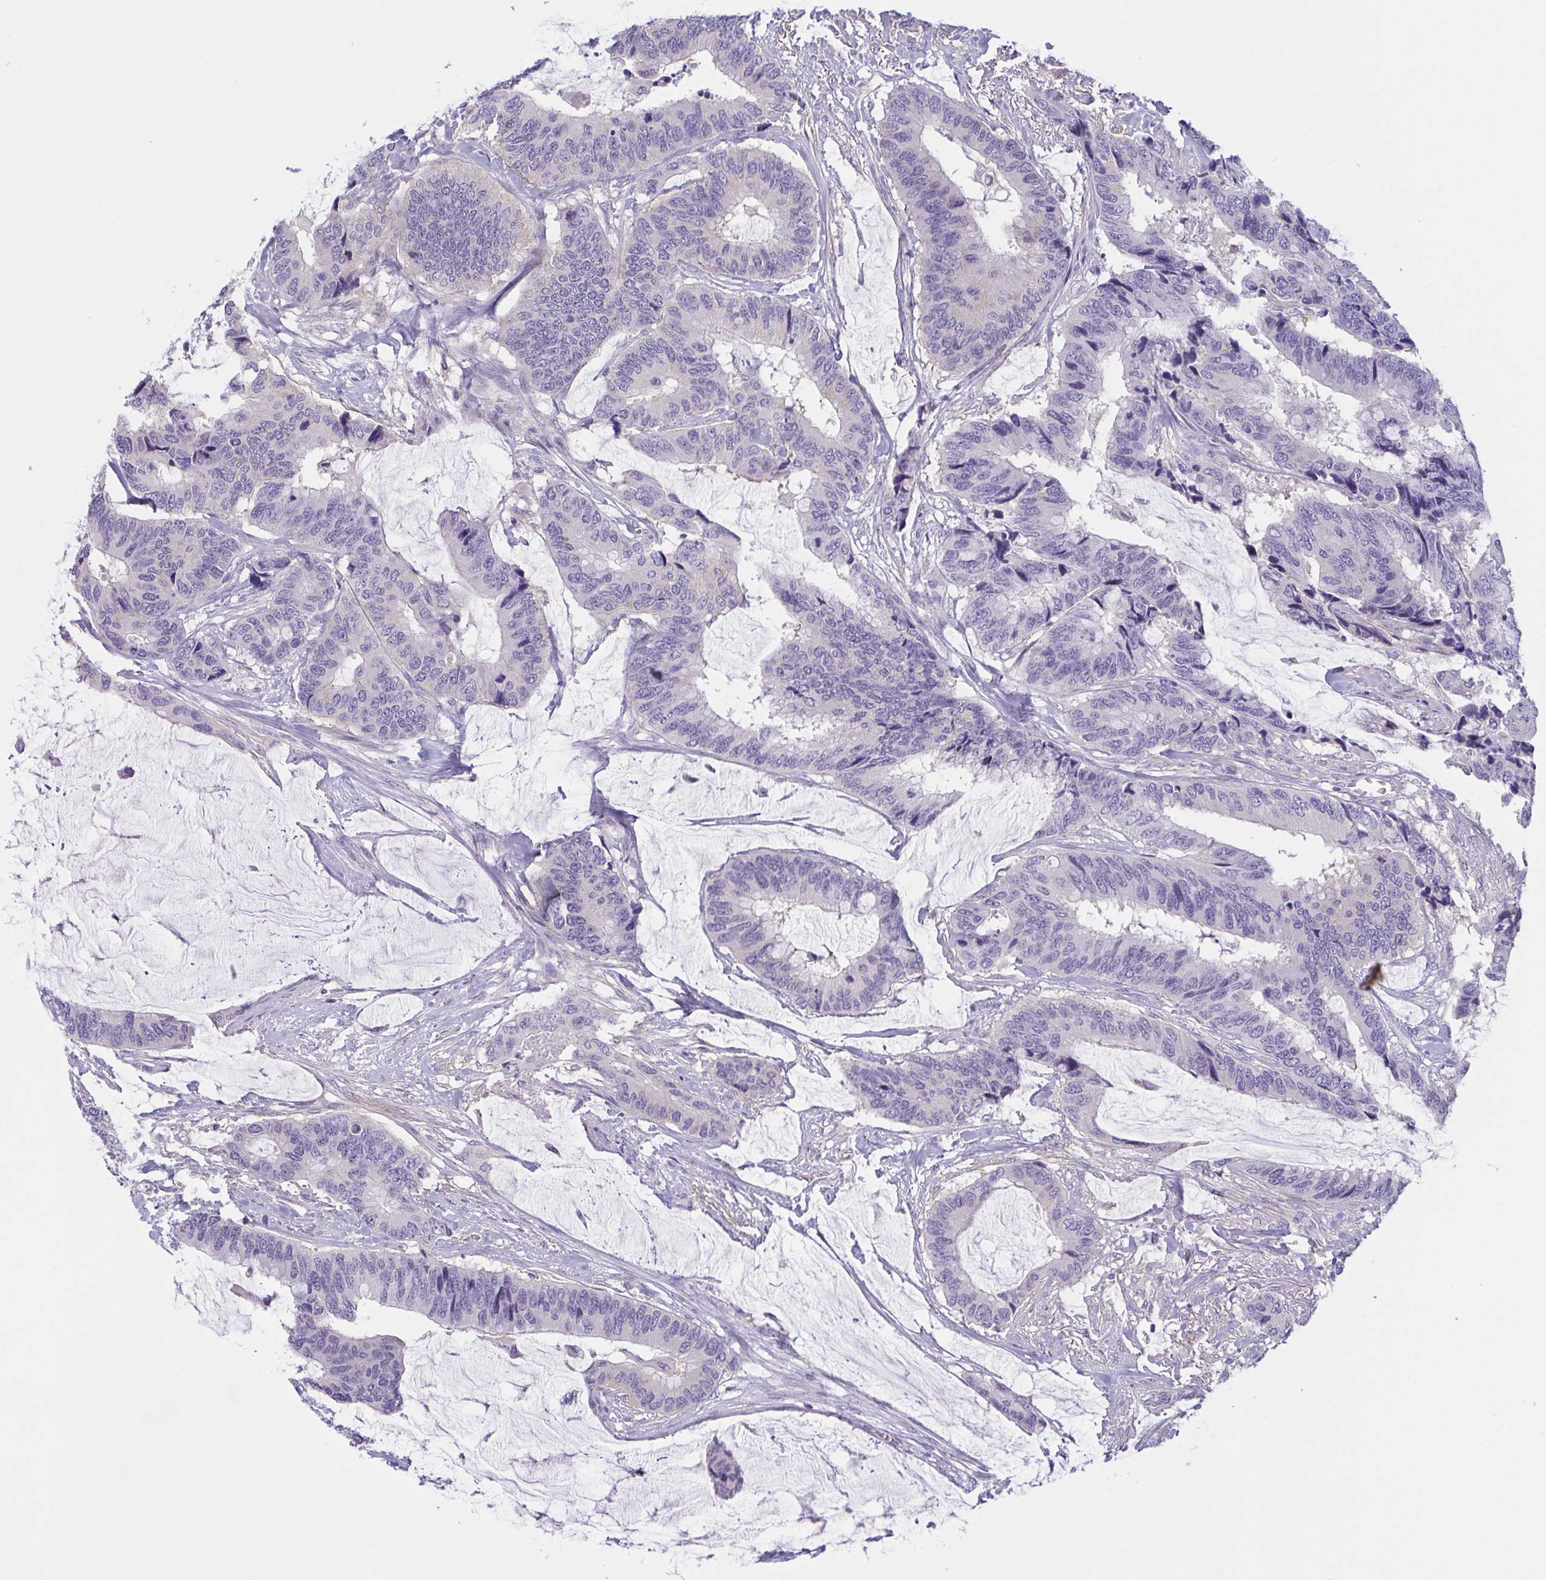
{"staining": {"intensity": "negative", "quantity": "none", "location": "none"}, "tissue": "colorectal cancer", "cell_type": "Tumor cells", "image_type": "cancer", "snomed": [{"axis": "morphology", "description": "Adenocarcinoma, NOS"}, {"axis": "topography", "description": "Rectum"}], "caption": "Tumor cells show no significant protein expression in adenocarcinoma (colorectal).", "gene": "WNT9B", "patient": {"sex": "female", "age": 59}}